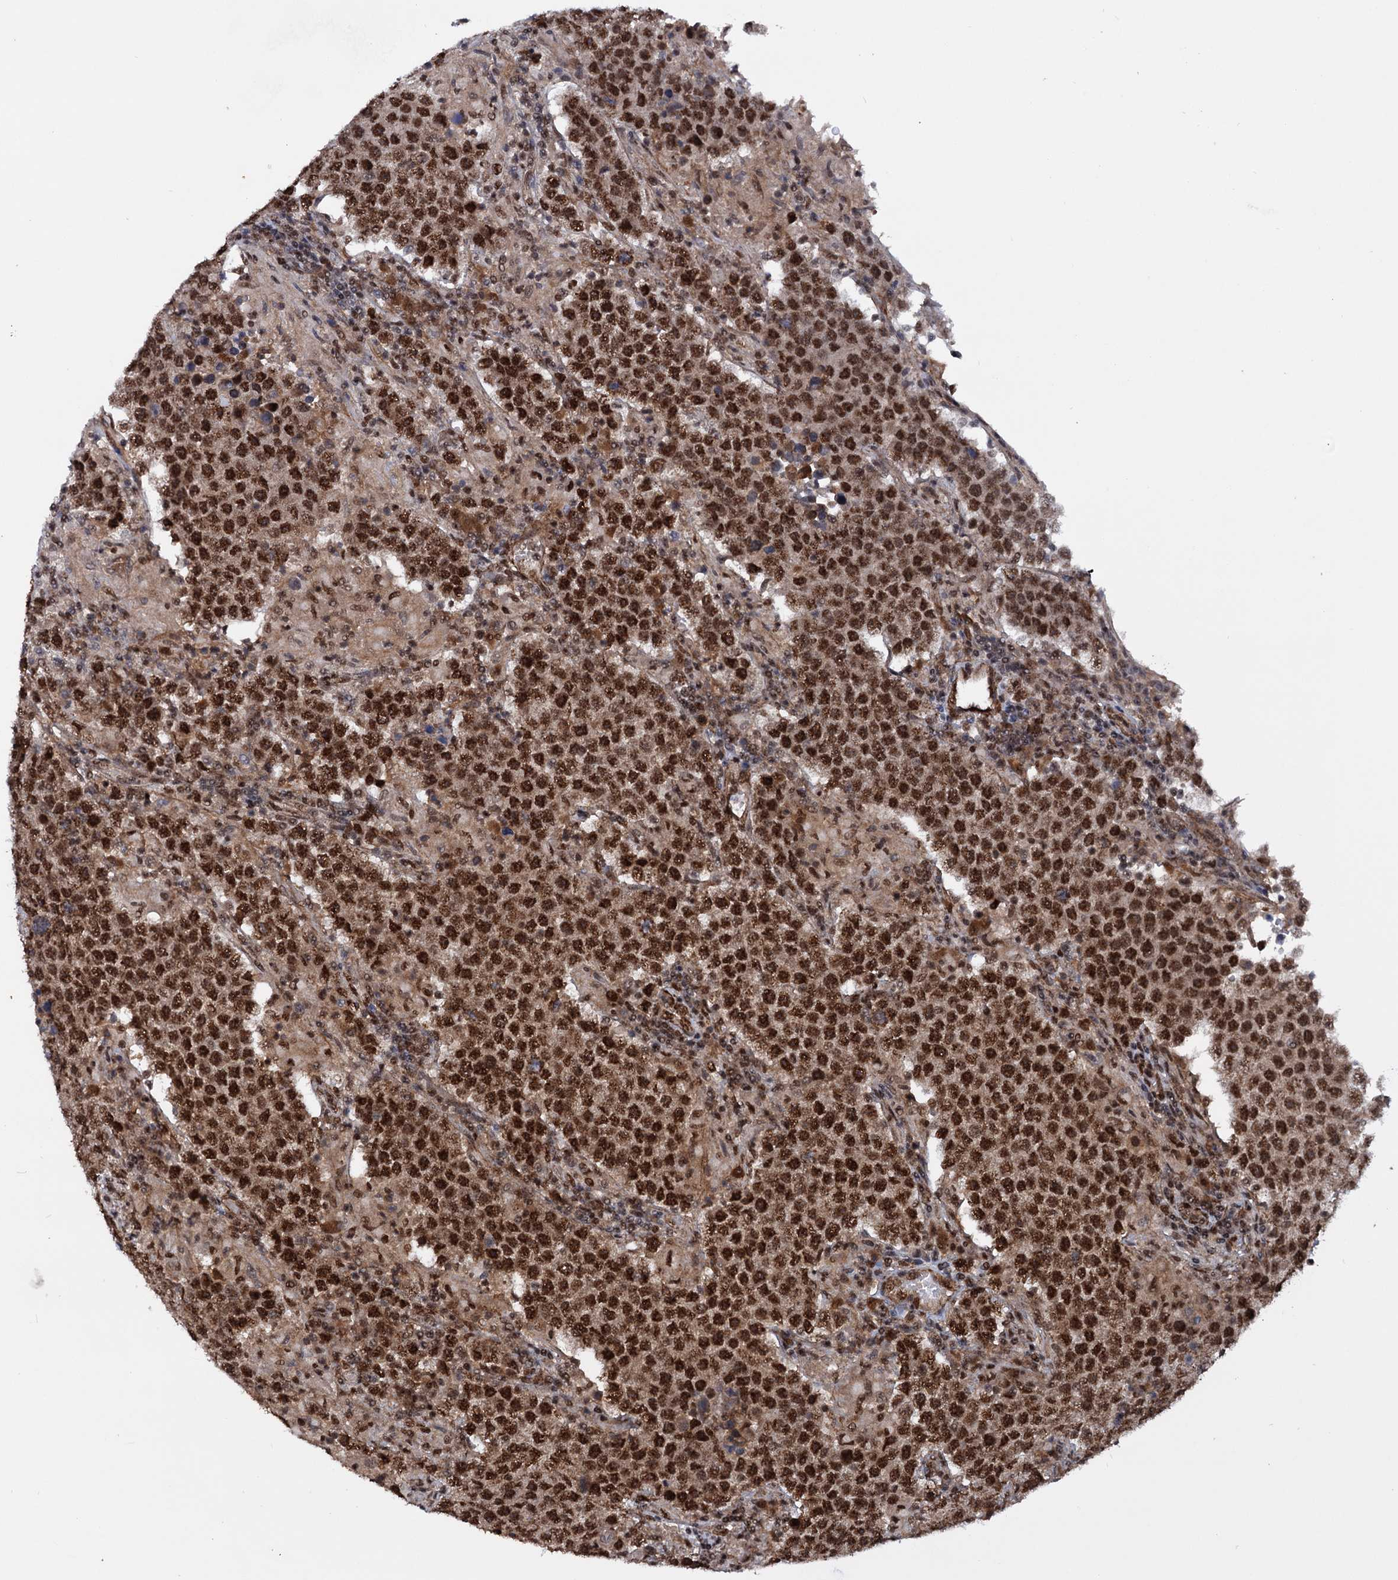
{"staining": {"intensity": "strong", "quantity": ">75%", "location": "nuclear"}, "tissue": "testis cancer", "cell_type": "Tumor cells", "image_type": "cancer", "snomed": [{"axis": "morphology", "description": "Normal tissue, NOS"}, {"axis": "morphology", "description": "Urothelial carcinoma, High grade"}, {"axis": "morphology", "description": "Seminoma, NOS"}, {"axis": "morphology", "description": "Carcinoma, Embryonal, NOS"}, {"axis": "topography", "description": "Urinary bladder"}, {"axis": "topography", "description": "Testis"}], "caption": "Brown immunohistochemical staining in human testis cancer reveals strong nuclear expression in approximately >75% of tumor cells.", "gene": "TBC1D12", "patient": {"sex": "male", "age": 41}}